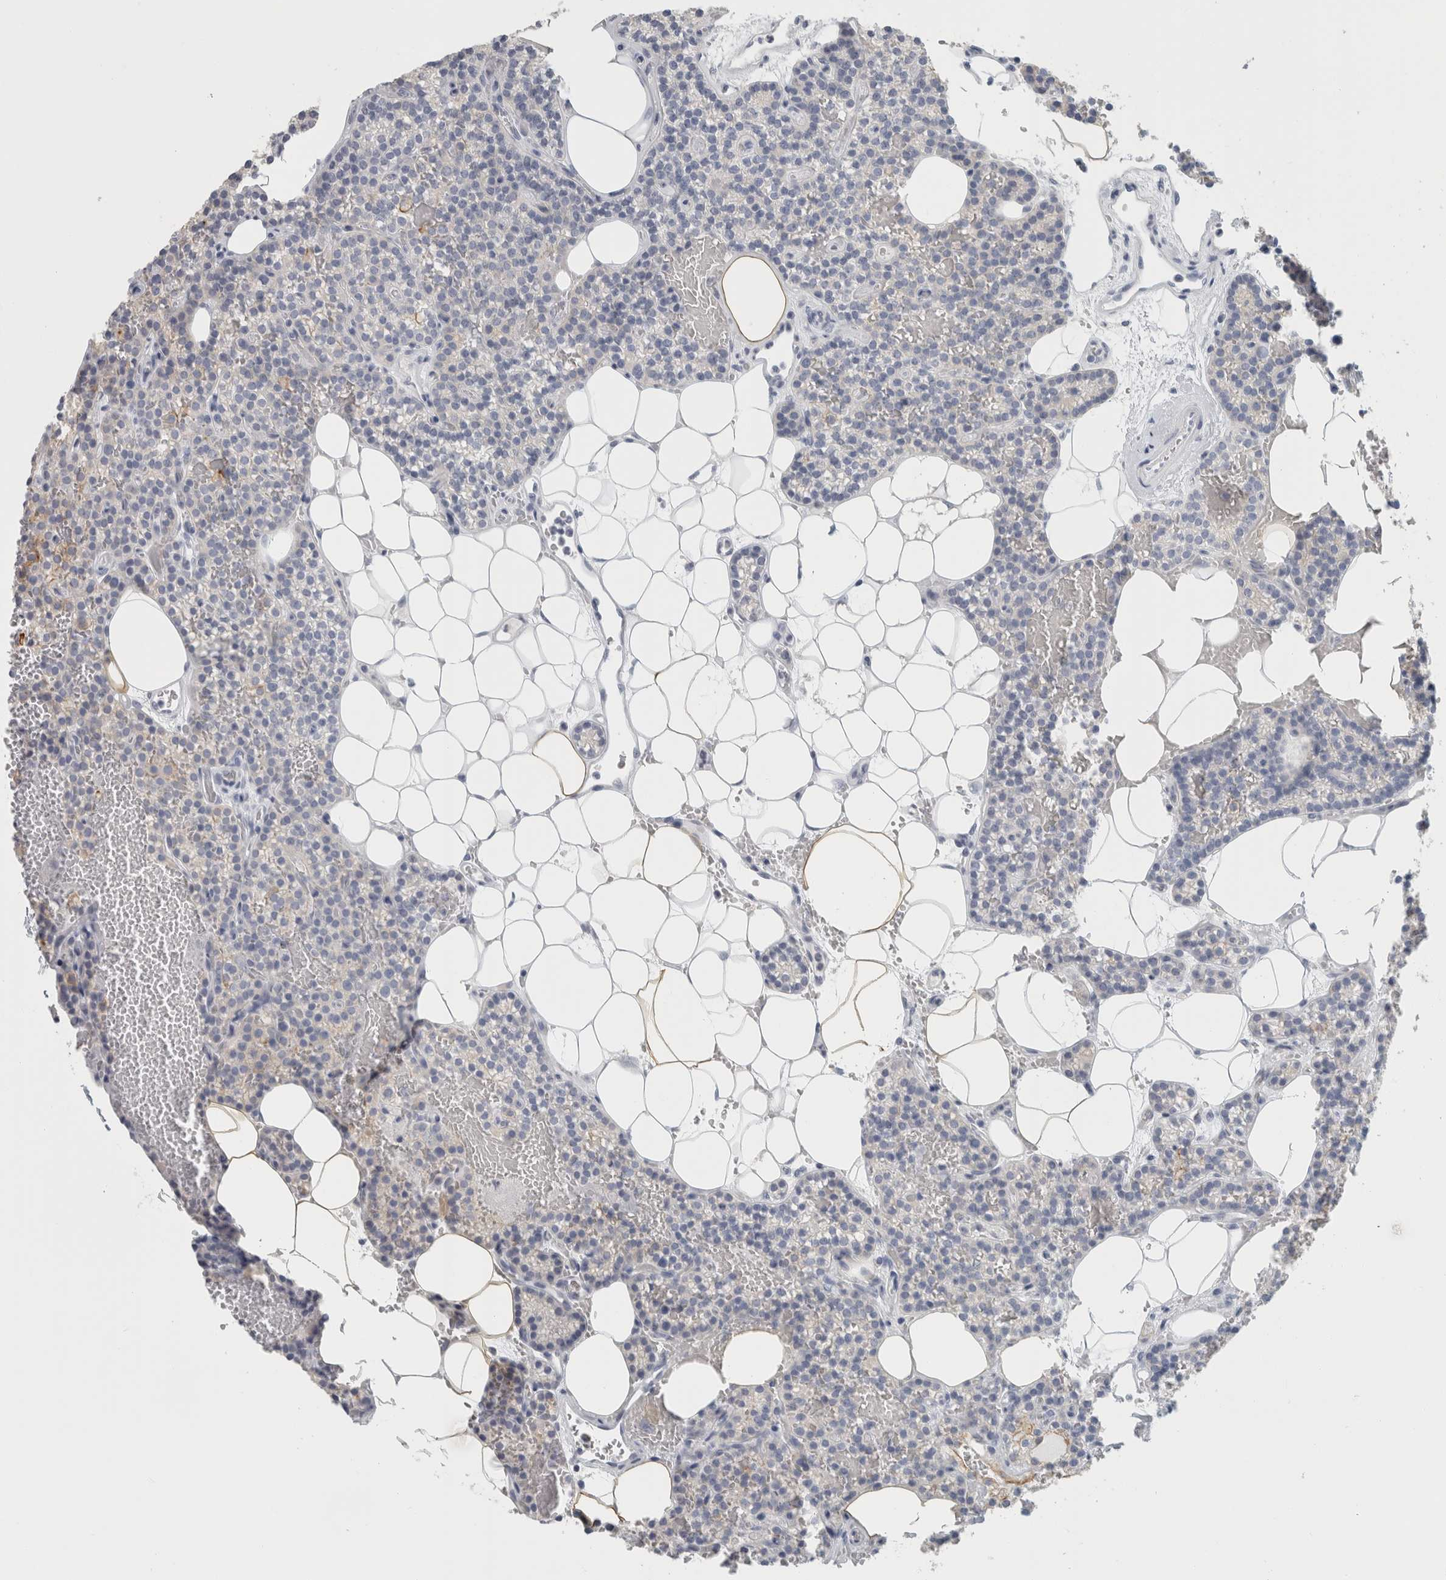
{"staining": {"intensity": "weak", "quantity": "<25%", "location": "cytoplasmic/membranous"}, "tissue": "parathyroid gland", "cell_type": "Glandular cells", "image_type": "normal", "snomed": [{"axis": "morphology", "description": "Normal tissue, NOS"}, {"axis": "topography", "description": "Parathyroid gland"}], "caption": "Unremarkable parathyroid gland was stained to show a protein in brown. There is no significant staining in glandular cells. (Brightfield microscopy of DAB (3,3'-diaminobenzidine) immunohistochemistry at high magnification).", "gene": "SLC28A3", "patient": {"sex": "male", "age": 58}}